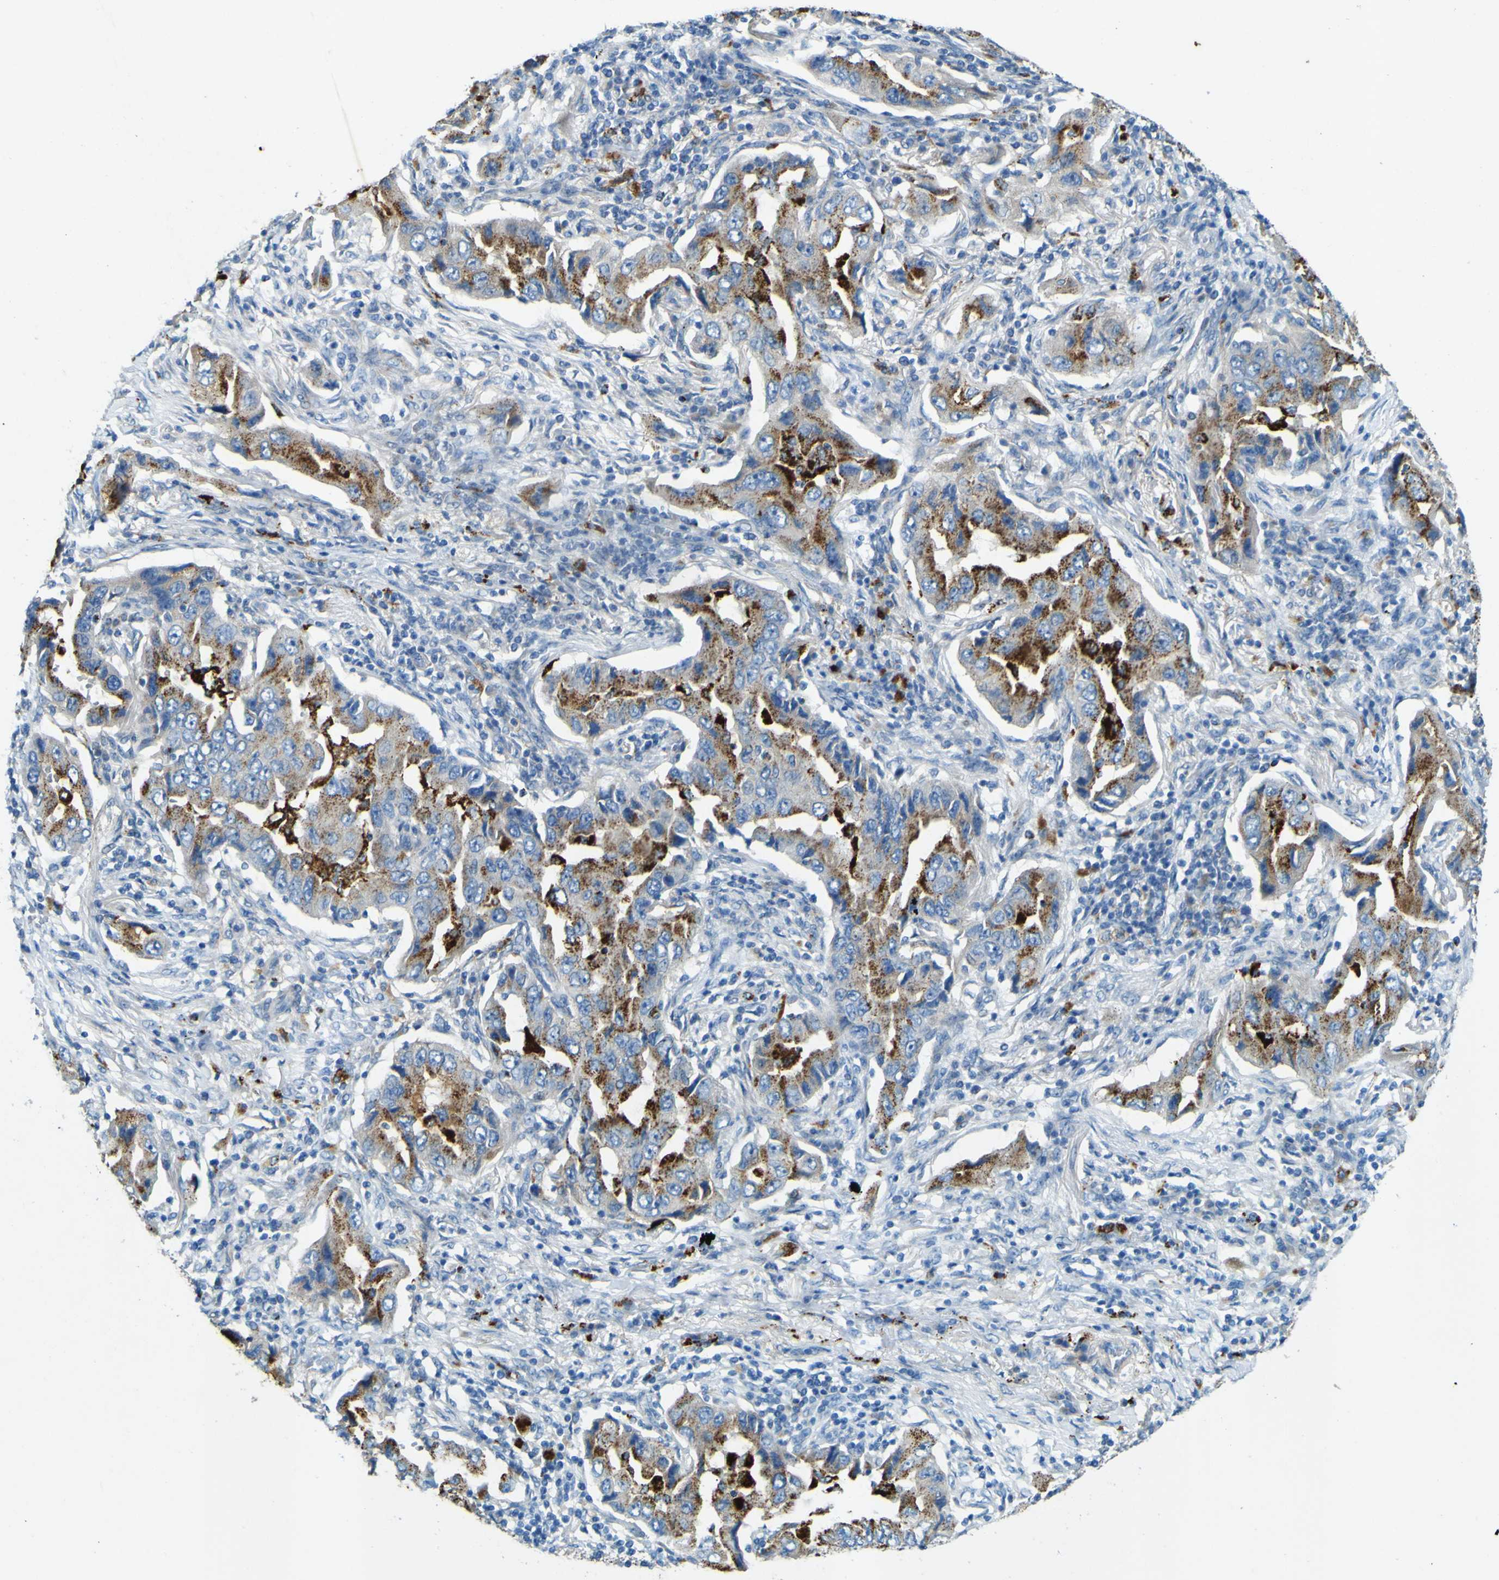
{"staining": {"intensity": "strong", "quantity": "25%-75%", "location": "cytoplasmic/membranous"}, "tissue": "lung cancer", "cell_type": "Tumor cells", "image_type": "cancer", "snomed": [{"axis": "morphology", "description": "Adenocarcinoma, NOS"}, {"axis": "topography", "description": "Lung"}], "caption": "The image displays a brown stain indicating the presence of a protein in the cytoplasmic/membranous of tumor cells in lung adenocarcinoma. The staining was performed using DAB (3,3'-diaminobenzidine), with brown indicating positive protein expression. Nuclei are stained blue with hematoxylin.", "gene": "PDE9A", "patient": {"sex": "female", "age": 65}}